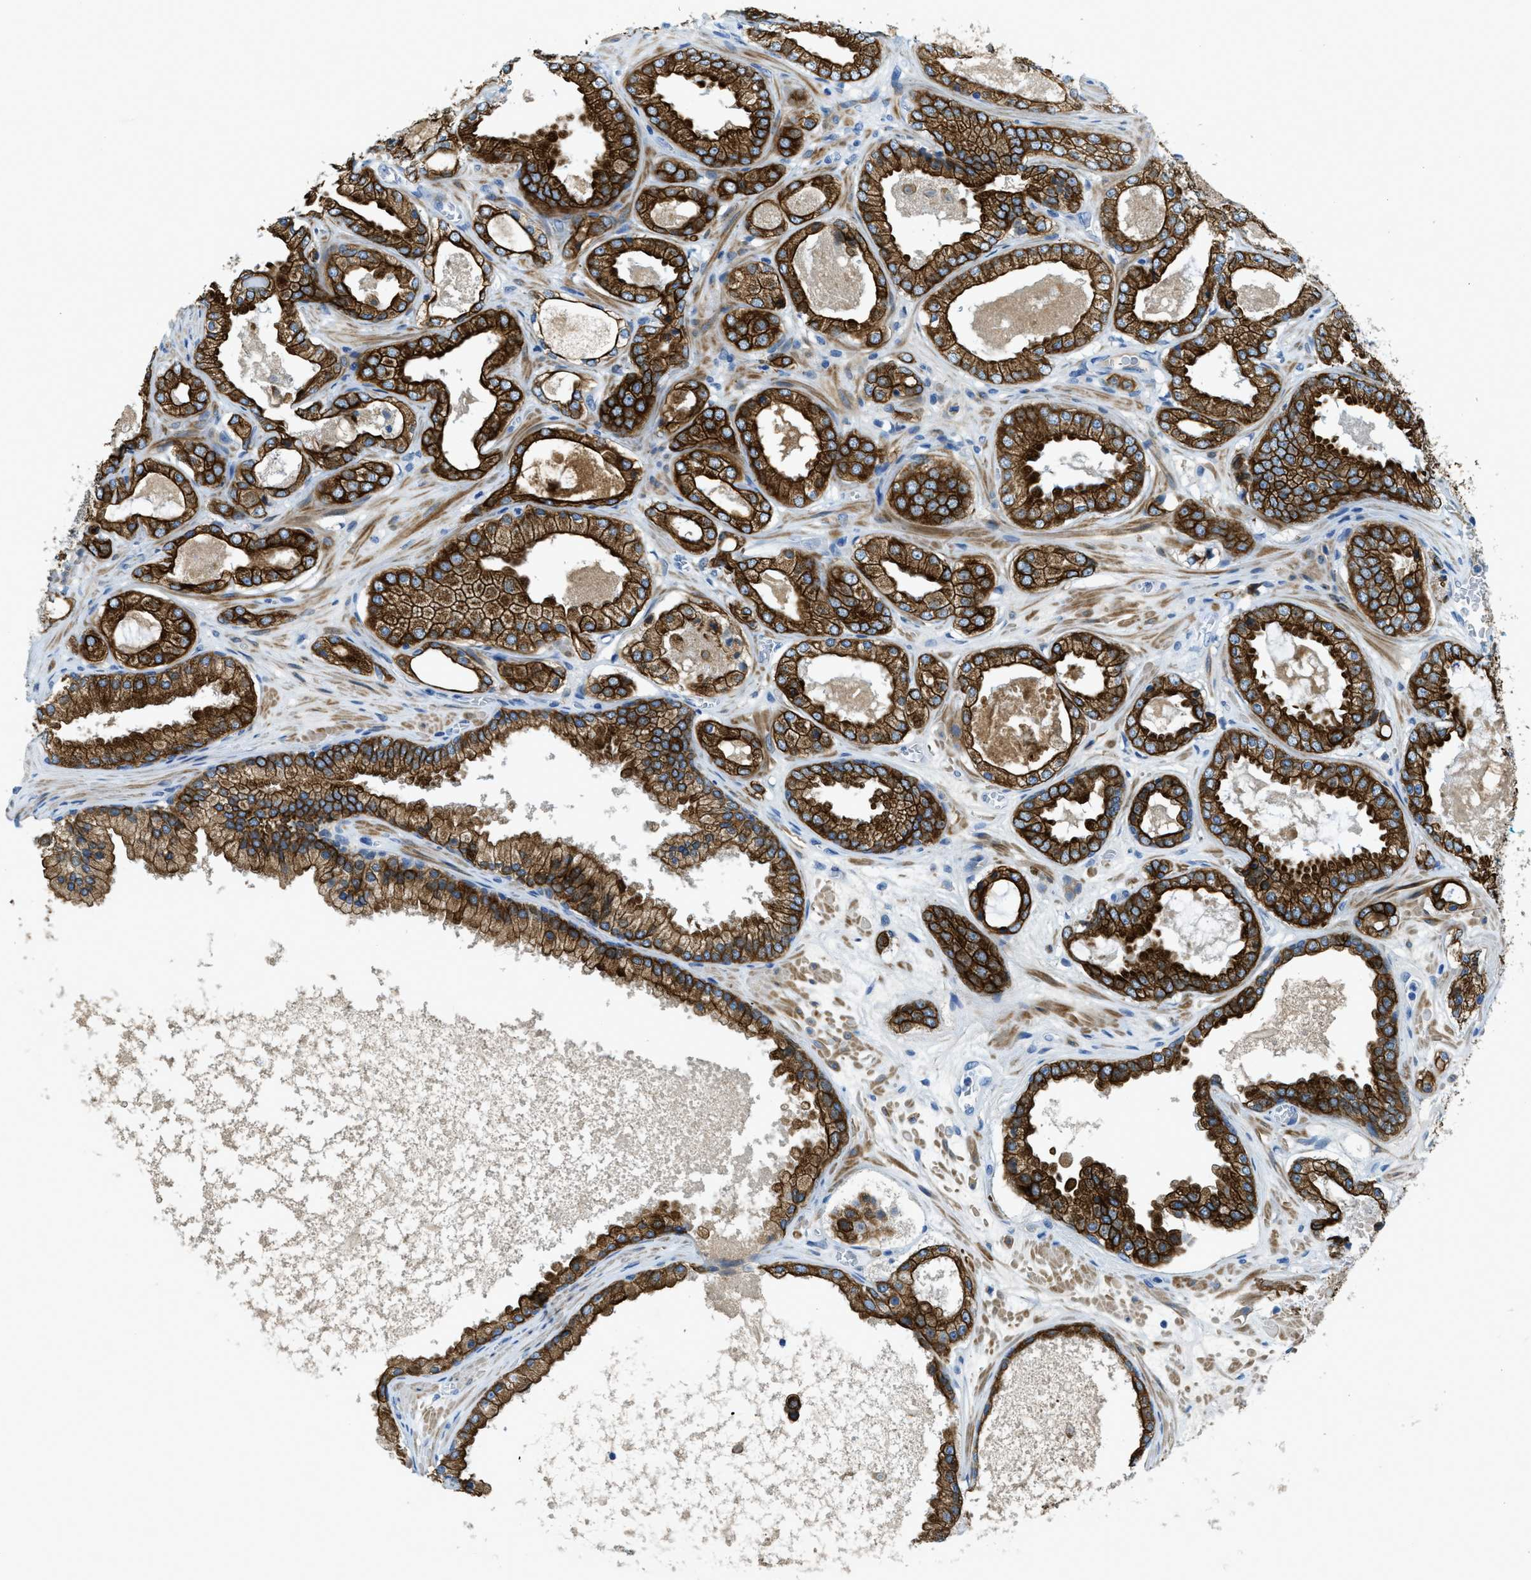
{"staining": {"intensity": "strong", "quantity": ">75%", "location": "cytoplasmic/membranous"}, "tissue": "prostate cancer", "cell_type": "Tumor cells", "image_type": "cancer", "snomed": [{"axis": "morphology", "description": "Adenocarcinoma, High grade"}, {"axis": "topography", "description": "Prostate"}], "caption": "The immunohistochemical stain labels strong cytoplasmic/membranous staining in tumor cells of prostate cancer tissue.", "gene": "KLHL8", "patient": {"sex": "male", "age": 65}}